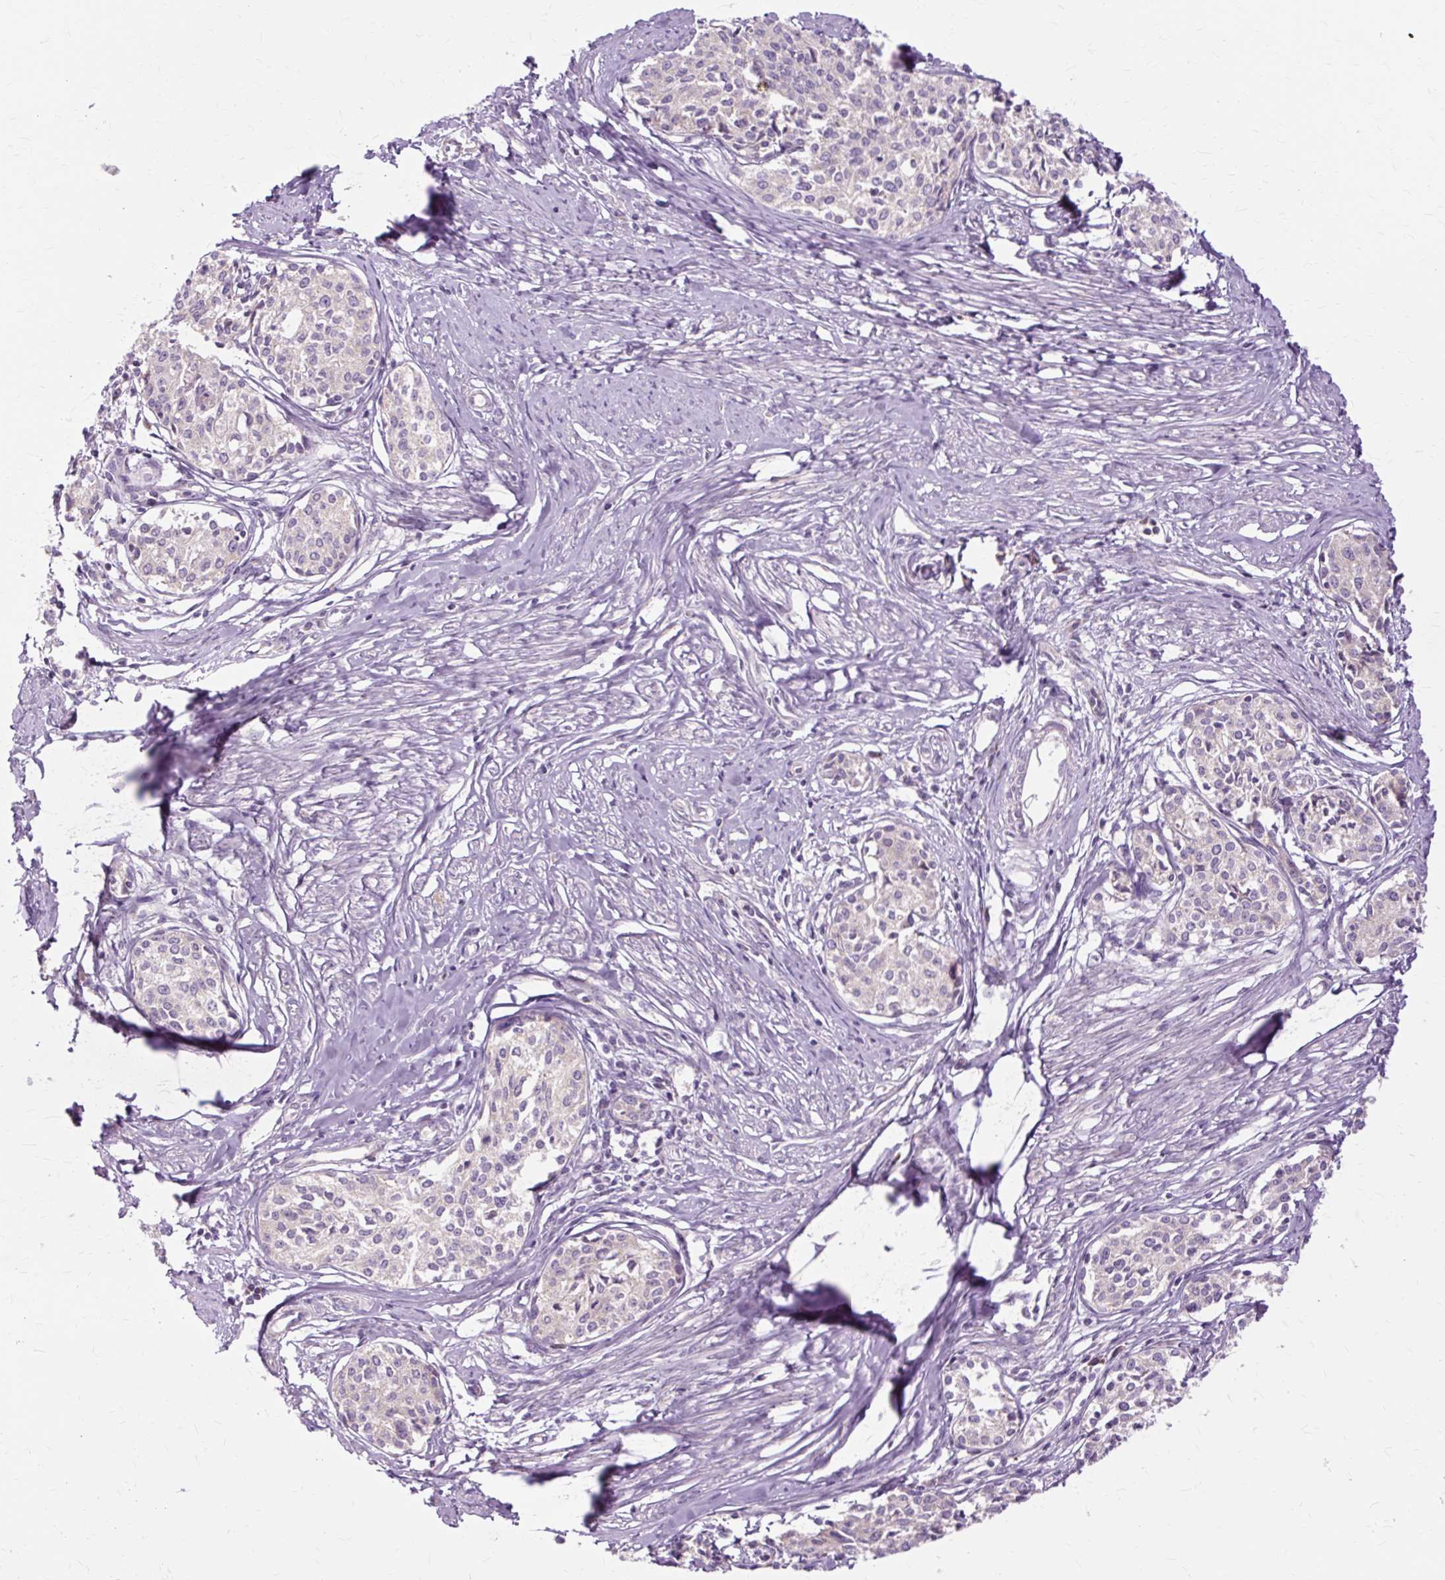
{"staining": {"intensity": "negative", "quantity": "none", "location": "none"}, "tissue": "cervical cancer", "cell_type": "Tumor cells", "image_type": "cancer", "snomed": [{"axis": "morphology", "description": "Squamous cell carcinoma, NOS"}, {"axis": "morphology", "description": "Adenocarcinoma, NOS"}, {"axis": "topography", "description": "Cervix"}], "caption": "The histopathology image exhibits no staining of tumor cells in squamous cell carcinoma (cervical).", "gene": "PDZD2", "patient": {"sex": "female", "age": 52}}